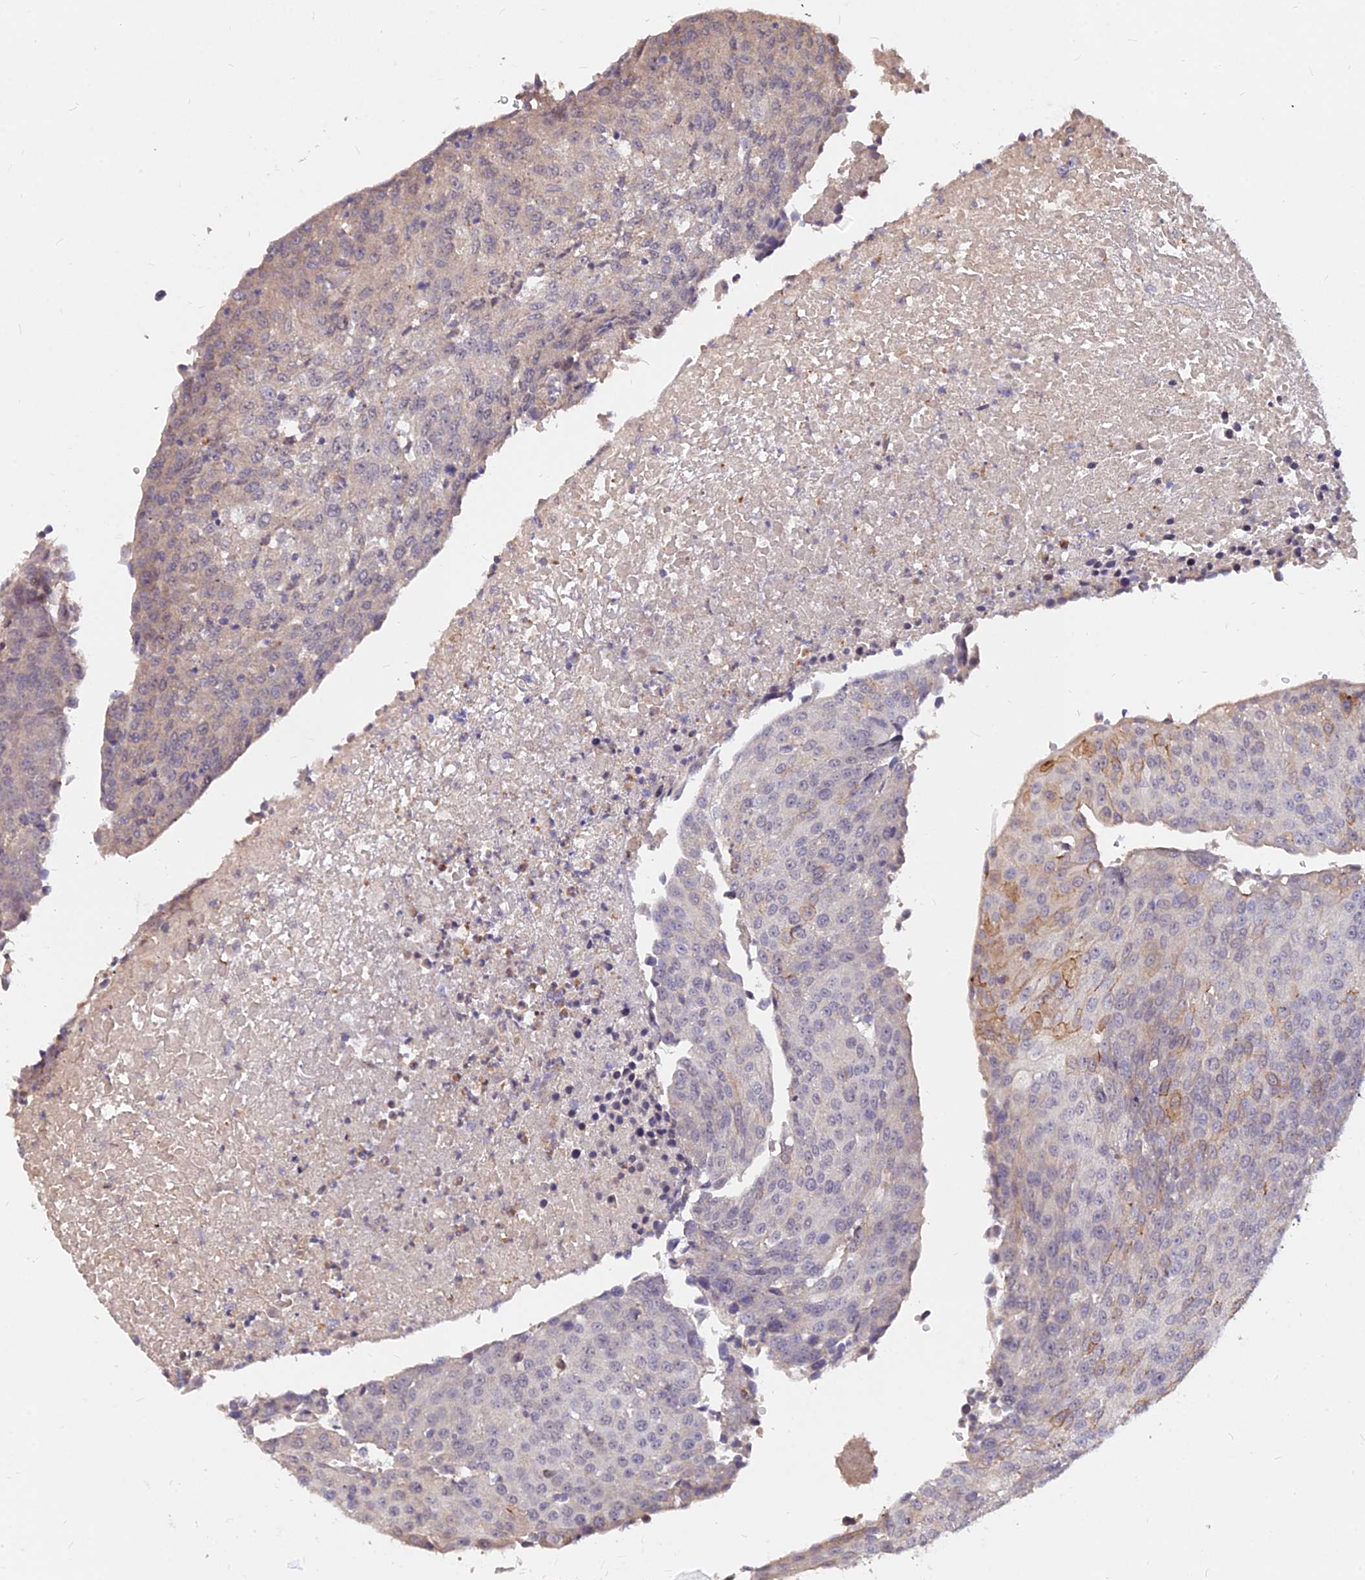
{"staining": {"intensity": "weak", "quantity": "<25%", "location": "cytoplasmic/membranous"}, "tissue": "urothelial cancer", "cell_type": "Tumor cells", "image_type": "cancer", "snomed": [{"axis": "morphology", "description": "Urothelial carcinoma, High grade"}, {"axis": "topography", "description": "Urinary bladder"}], "caption": "A photomicrograph of urothelial carcinoma (high-grade) stained for a protein demonstrates no brown staining in tumor cells.", "gene": "C11orf68", "patient": {"sex": "female", "age": 85}}